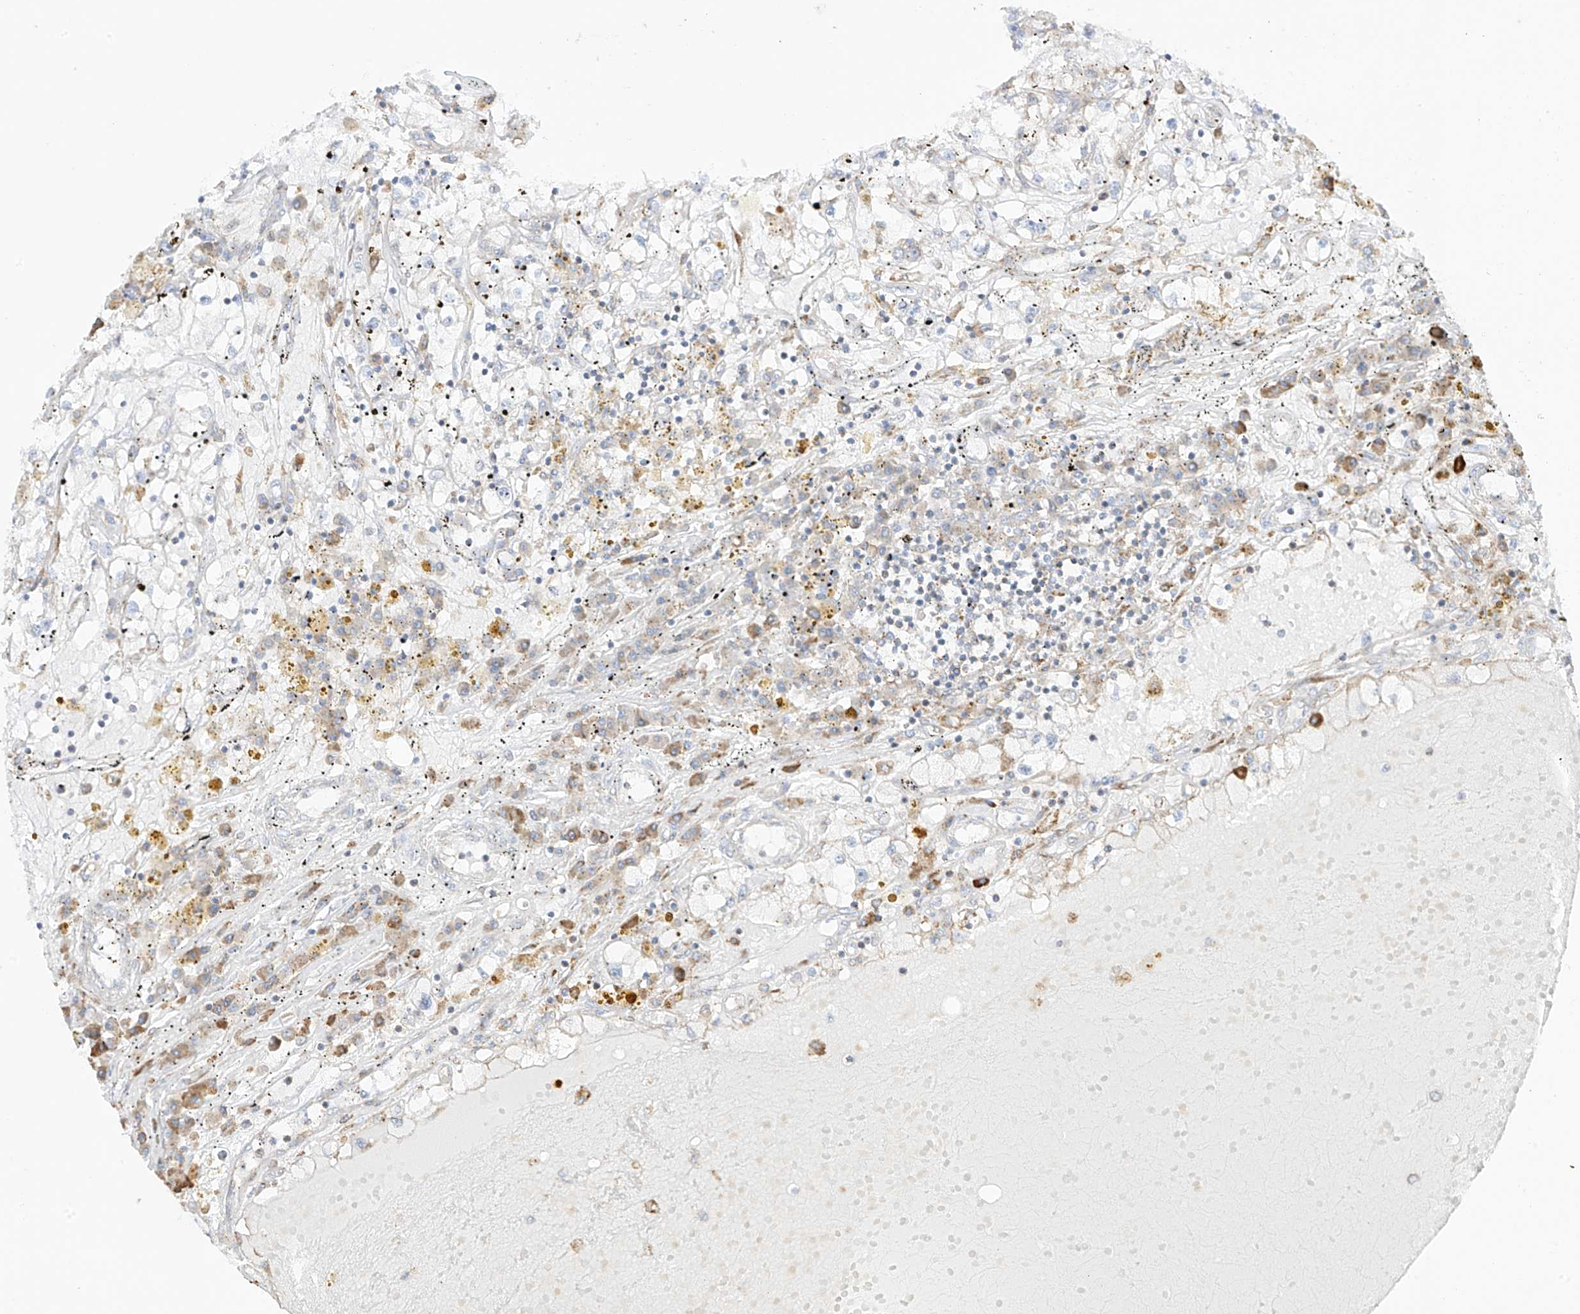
{"staining": {"intensity": "negative", "quantity": "none", "location": "none"}, "tissue": "renal cancer", "cell_type": "Tumor cells", "image_type": "cancer", "snomed": [{"axis": "morphology", "description": "Adenocarcinoma, NOS"}, {"axis": "topography", "description": "Kidney"}], "caption": "Adenocarcinoma (renal) was stained to show a protein in brown. There is no significant expression in tumor cells.", "gene": "XKR3", "patient": {"sex": "male", "age": 56}}